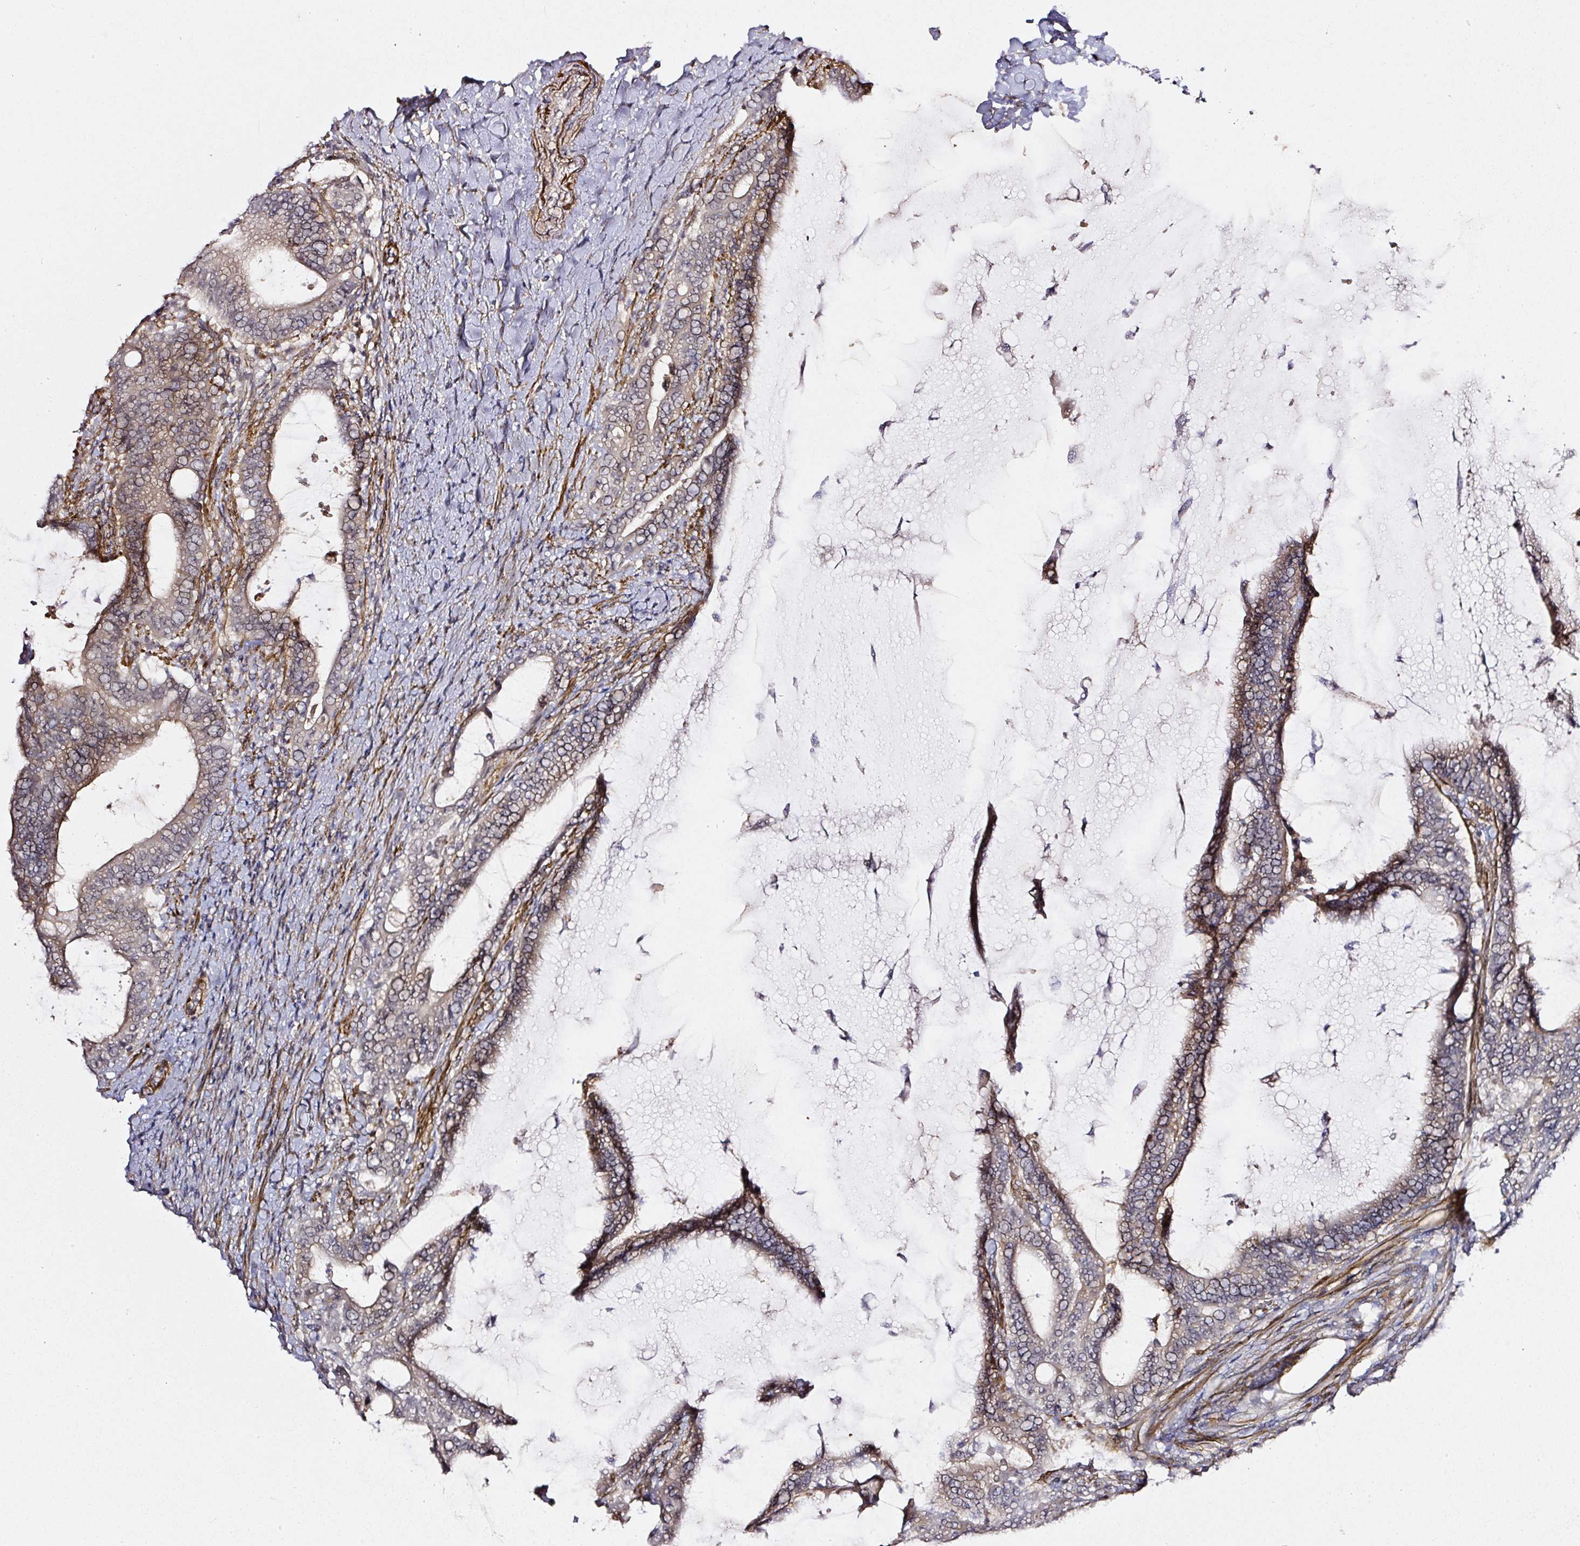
{"staining": {"intensity": "negative", "quantity": "none", "location": "none"}, "tissue": "colorectal cancer", "cell_type": "Tumor cells", "image_type": "cancer", "snomed": [{"axis": "morphology", "description": "Adenocarcinoma, NOS"}, {"axis": "topography", "description": "Colon"}], "caption": "Tumor cells show no significant staining in colorectal cancer.", "gene": "TOGARAM1", "patient": {"sex": "female", "age": 43}}